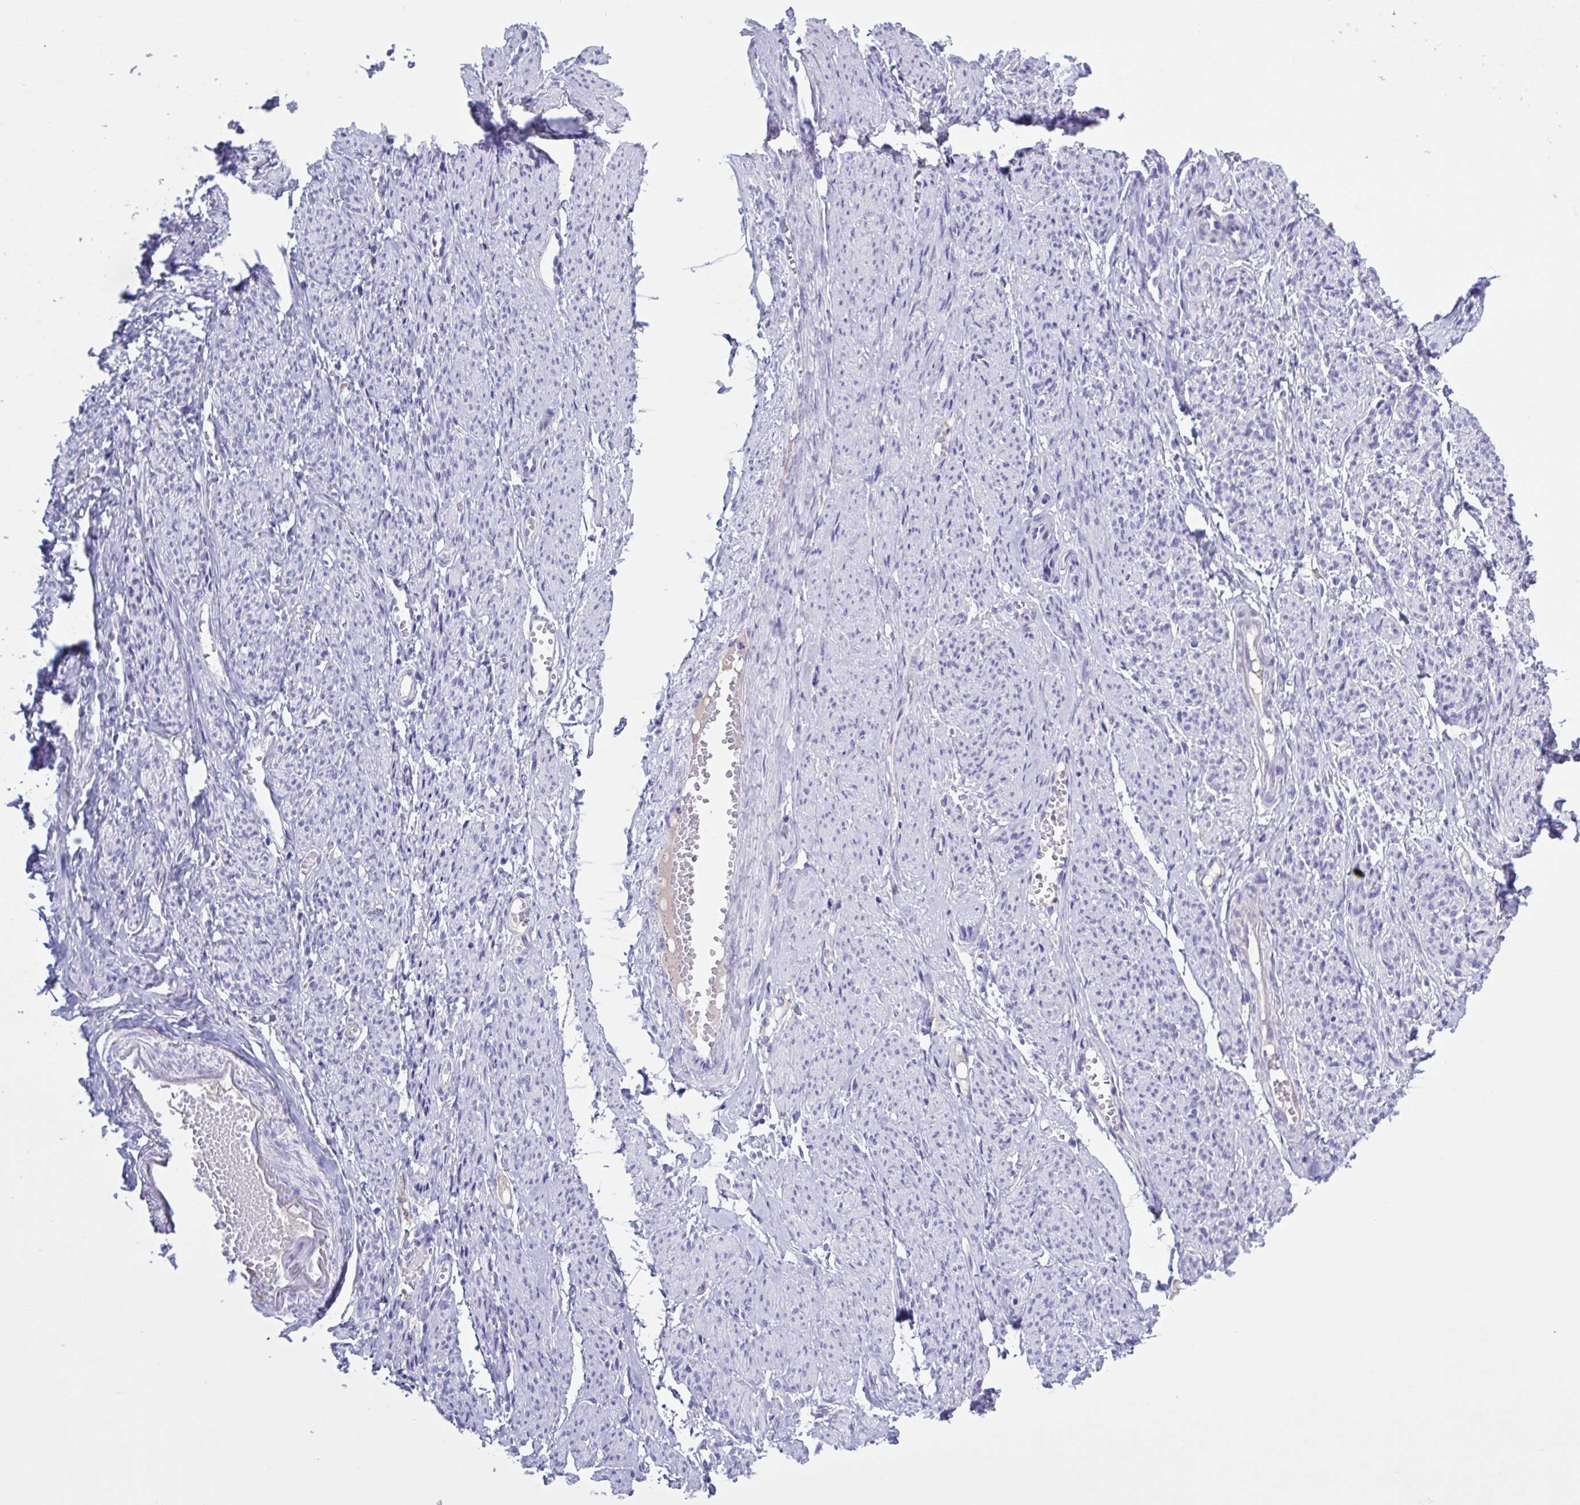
{"staining": {"intensity": "negative", "quantity": "none", "location": "none"}, "tissue": "smooth muscle", "cell_type": "Smooth muscle cells", "image_type": "normal", "snomed": [{"axis": "morphology", "description": "Normal tissue, NOS"}, {"axis": "topography", "description": "Smooth muscle"}], "caption": "This is a histopathology image of IHC staining of benign smooth muscle, which shows no expression in smooth muscle cells. The staining is performed using DAB brown chromogen with nuclei counter-stained in using hematoxylin.", "gene": "USP35", "patient": {"sex": "female", "age": 65}}